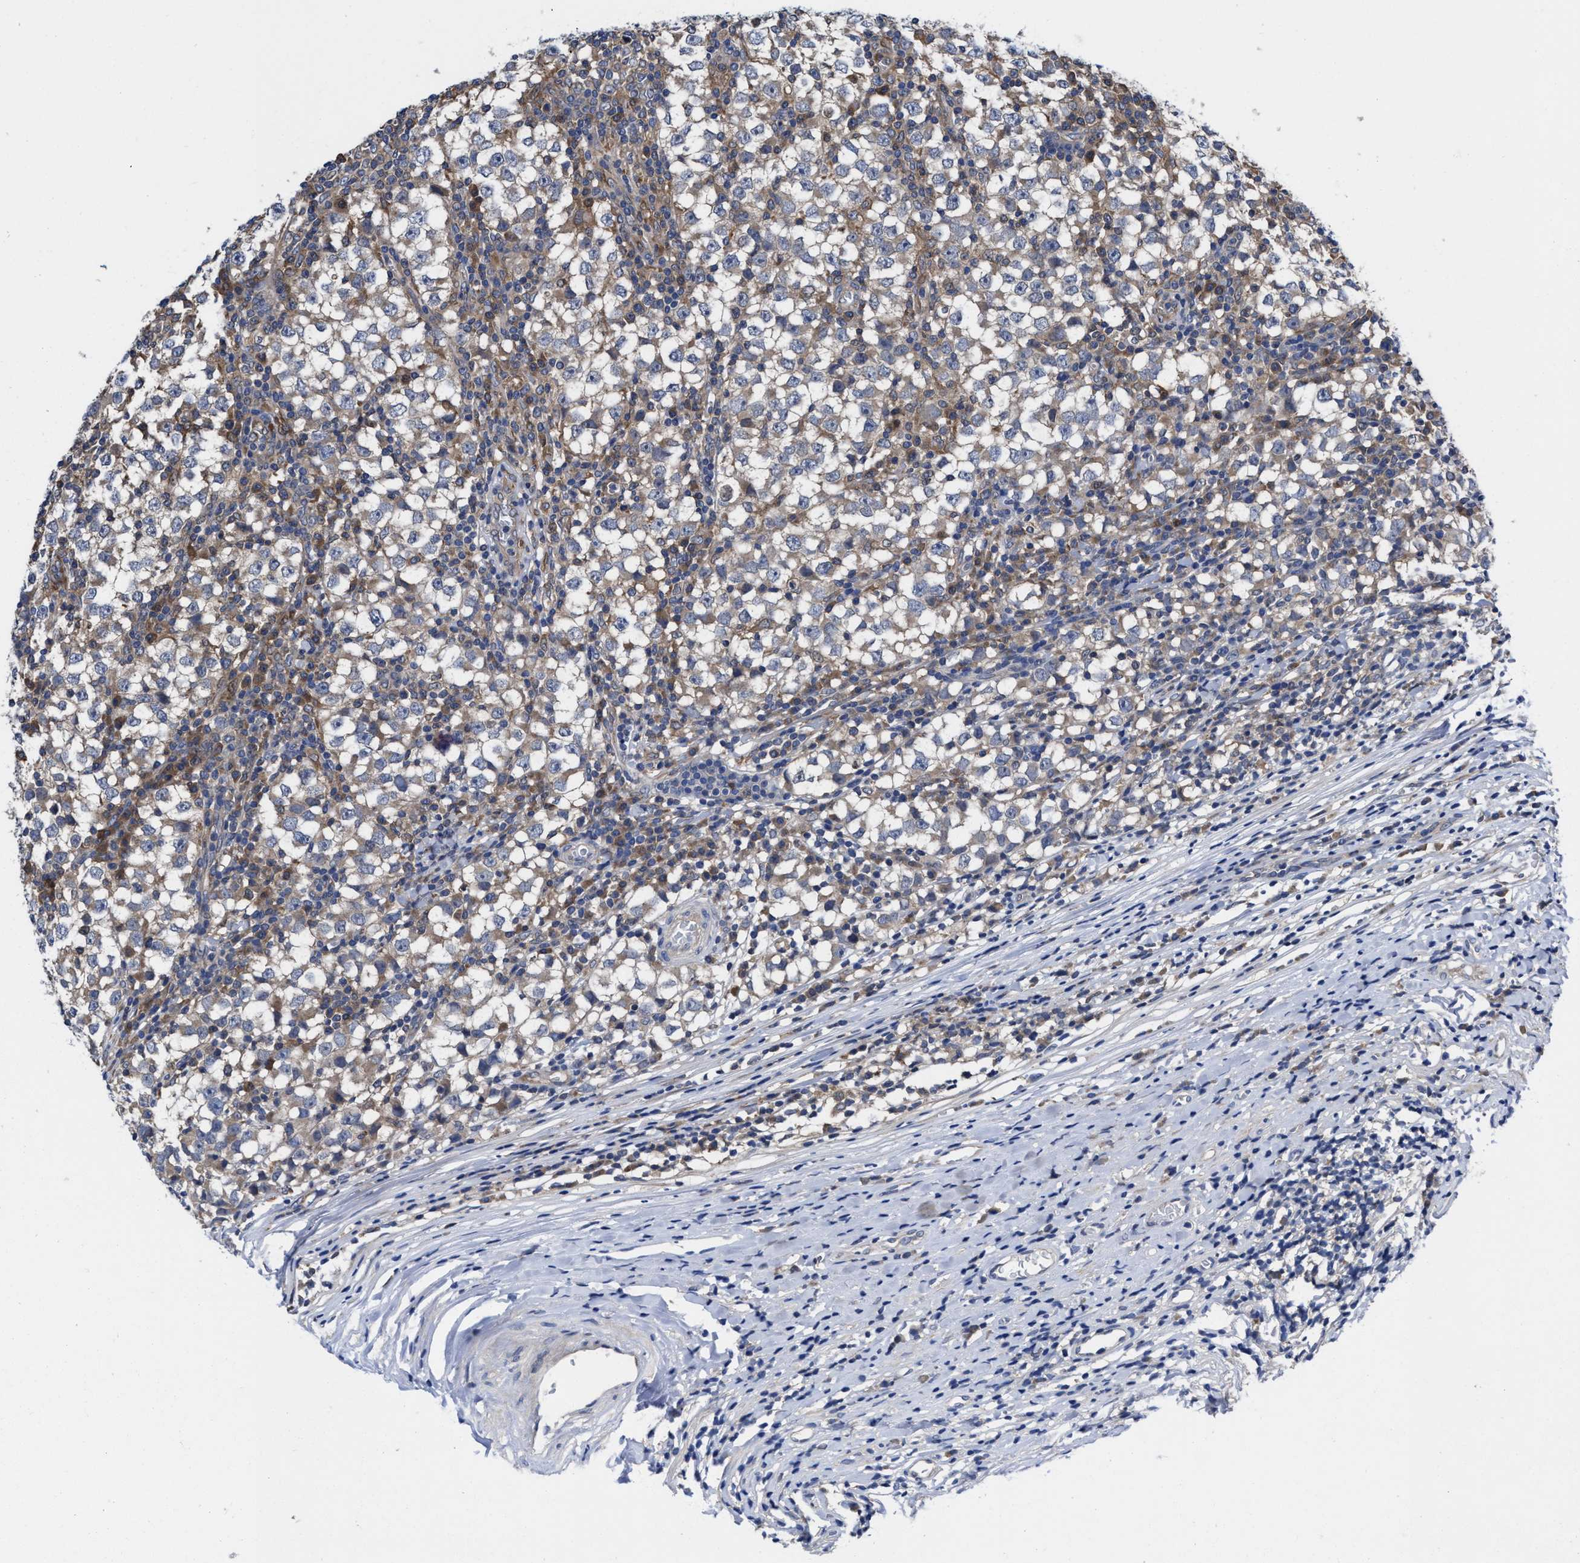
{"staining": {"intensity": "weak", "quantity": ">75%", "location": "cytoplasmic/membranous"}, "tissue": "testis cancer", "cell_type": "Tumor cells", "image_type": "cancer", "snomed": [{"axis": "morphology", "description": "Seminoma, NOS"}, {"axis": "topography", "description": "Testis"}], "caption": "The image reveals immunohistochemical staining of seminoma (testis). There is weak cytoplasmic/membranous positivity is appreciated in about >75% of tumor cells.", "gene": "TXNDC17", "patient": {"sex": "male", "age": 65}}